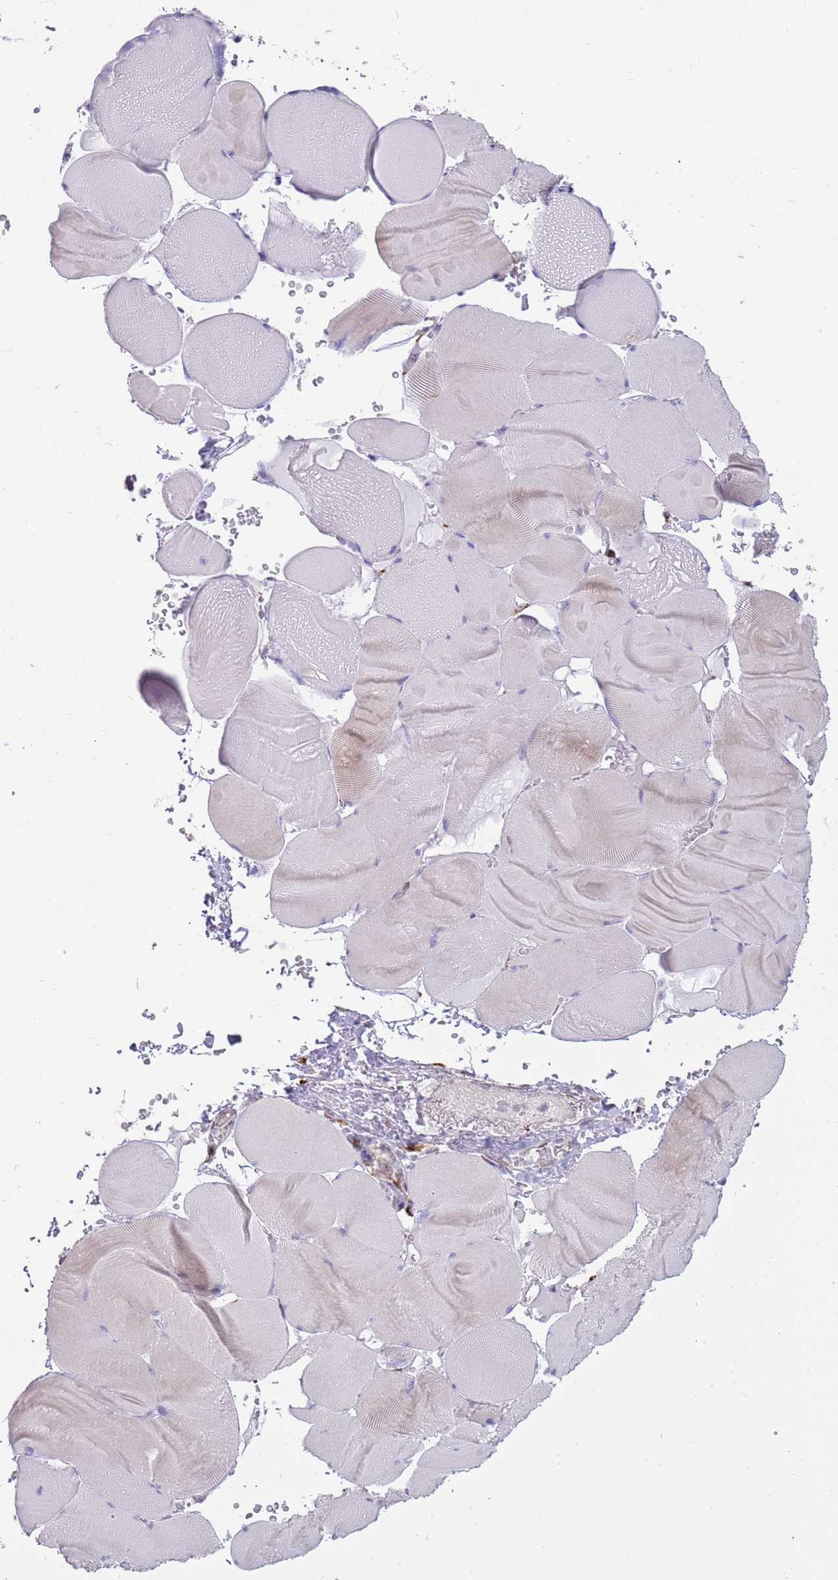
{"staining": {"intensity": "negative", "quantity": "none", "location": "none"}, "tissue": "skeletal muscle", "cell_type": "Myocytes", "image_type": "normal", "snomed": [{"axis": "morphology", "description": "Normal tissue, NOS"}, {"axis": "topography", "description": "Skeletal muscle"}], "caption": "Immunohistochemical staining of unremarkable human skeletal muscle displays no significant expression in myocytes.", "gene": "ENSG00000271254", "patient": {"sex": "male", "age": 62}}